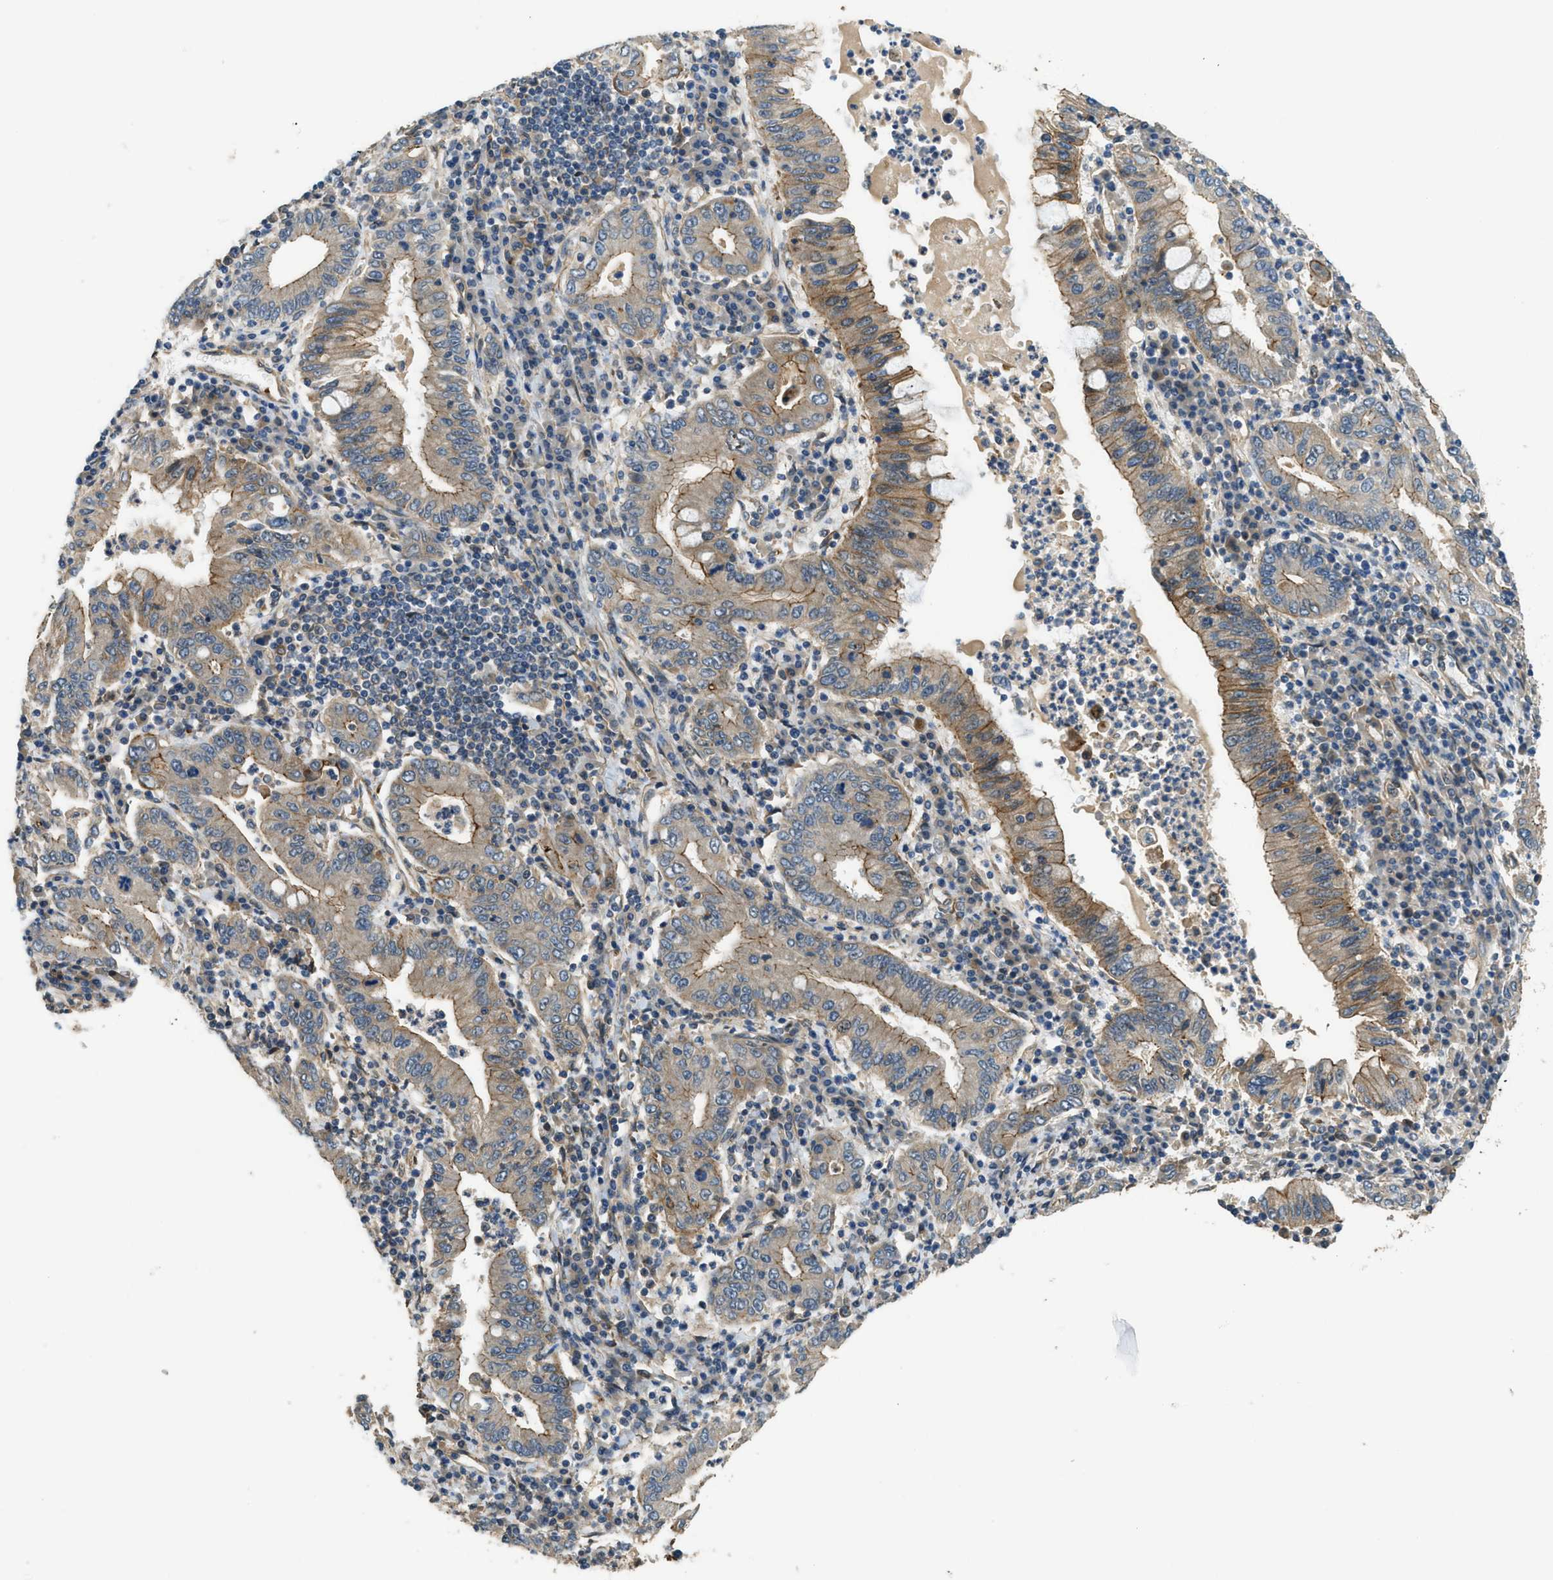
{"staining": {"intensity": "moderate", "quantity": "25%-75%", "location": "cytoplasmic/membranous"}, "tissue": "stomach cancer", "cell_type": "Tumor cells", "image_type": "cancer", "snomed": [{"axis": "morphology", "description": "Normal tissue, NOS"}, {"axis": "morphology", "description": "Adenocarcinoma, NOS"}, {"axis": "topography", "description": "Esophagus"}, {"axis": "topography", "description": "Stomach, upper"}, {"axis": "topography", "description": "Peripheral nerve tissue"}], "caption": "Brown immunohistochemical staining in human adenocarcinoma (stomach) shows moderate cytoplasmic/membranous staining in approximately 25%-75% of tumor cells. (DAB (3,3'-diaminobenzidine) IHC, brown staining for protein, blue staining for nuclei).", "gene": "CGN", "patient": {"sex": "male", "age": 62}}